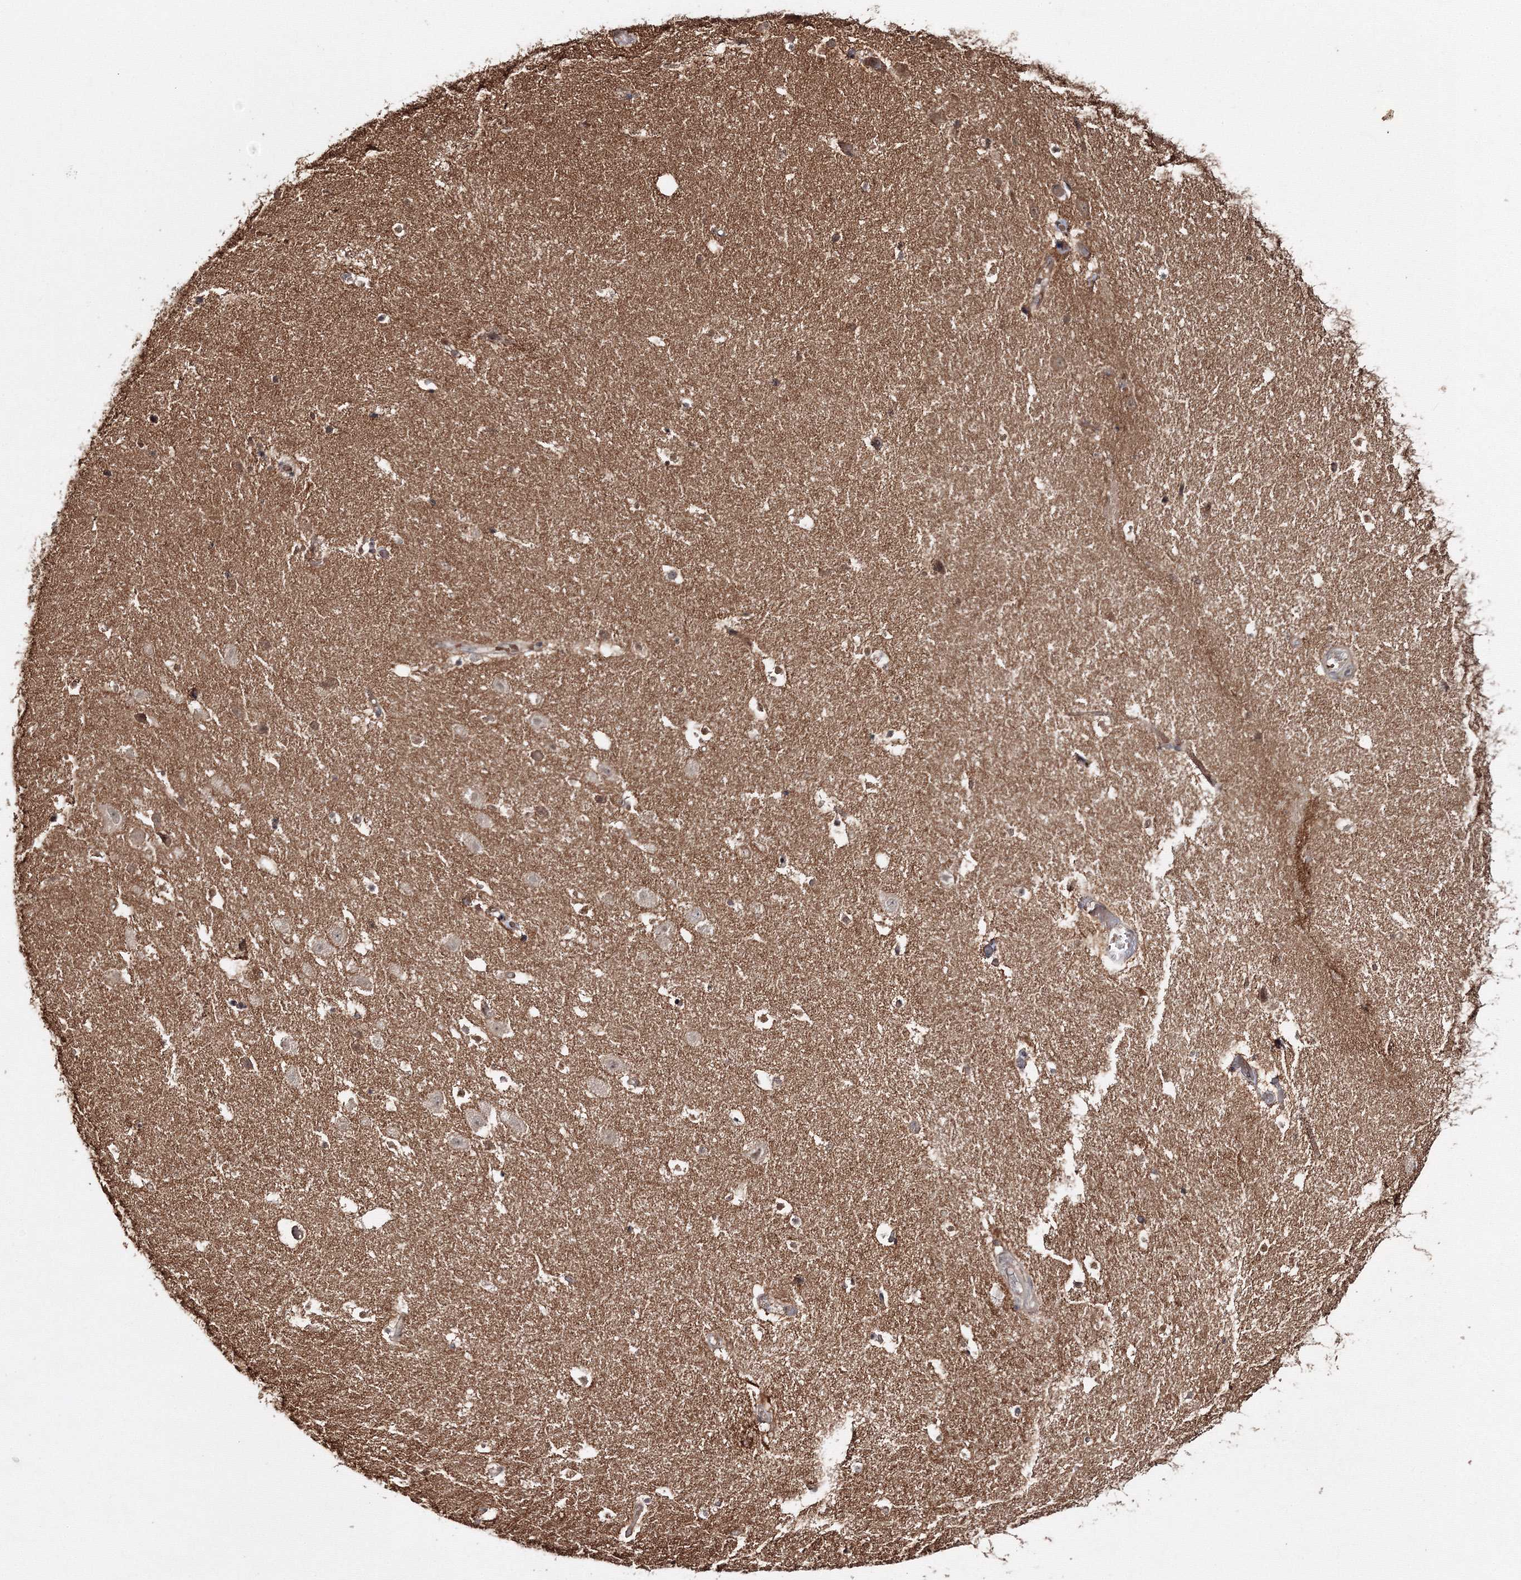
{"staining": {"intensity": "moderate", "quantity": "<25%", "location": "cytoplasmic/membranous"}, "tissue": "hippocampus", "cell_type": "Glial cells", "image_type": "normal", "snomed": [{"axis": "morphology", "description": "Normal tissue, NOS"}, {"axis": "topography", "description": "Hippocampus"}], "caption": "This photomicrograph reveals immunohistochemistry (IHC) staining of unremarkable human hippocampus, with low moderate cytoplasmic/membranous positivity in approximately <25% of glial cells.", "gene": "DDO", "patient": {"sex": "female", "age": 52}}